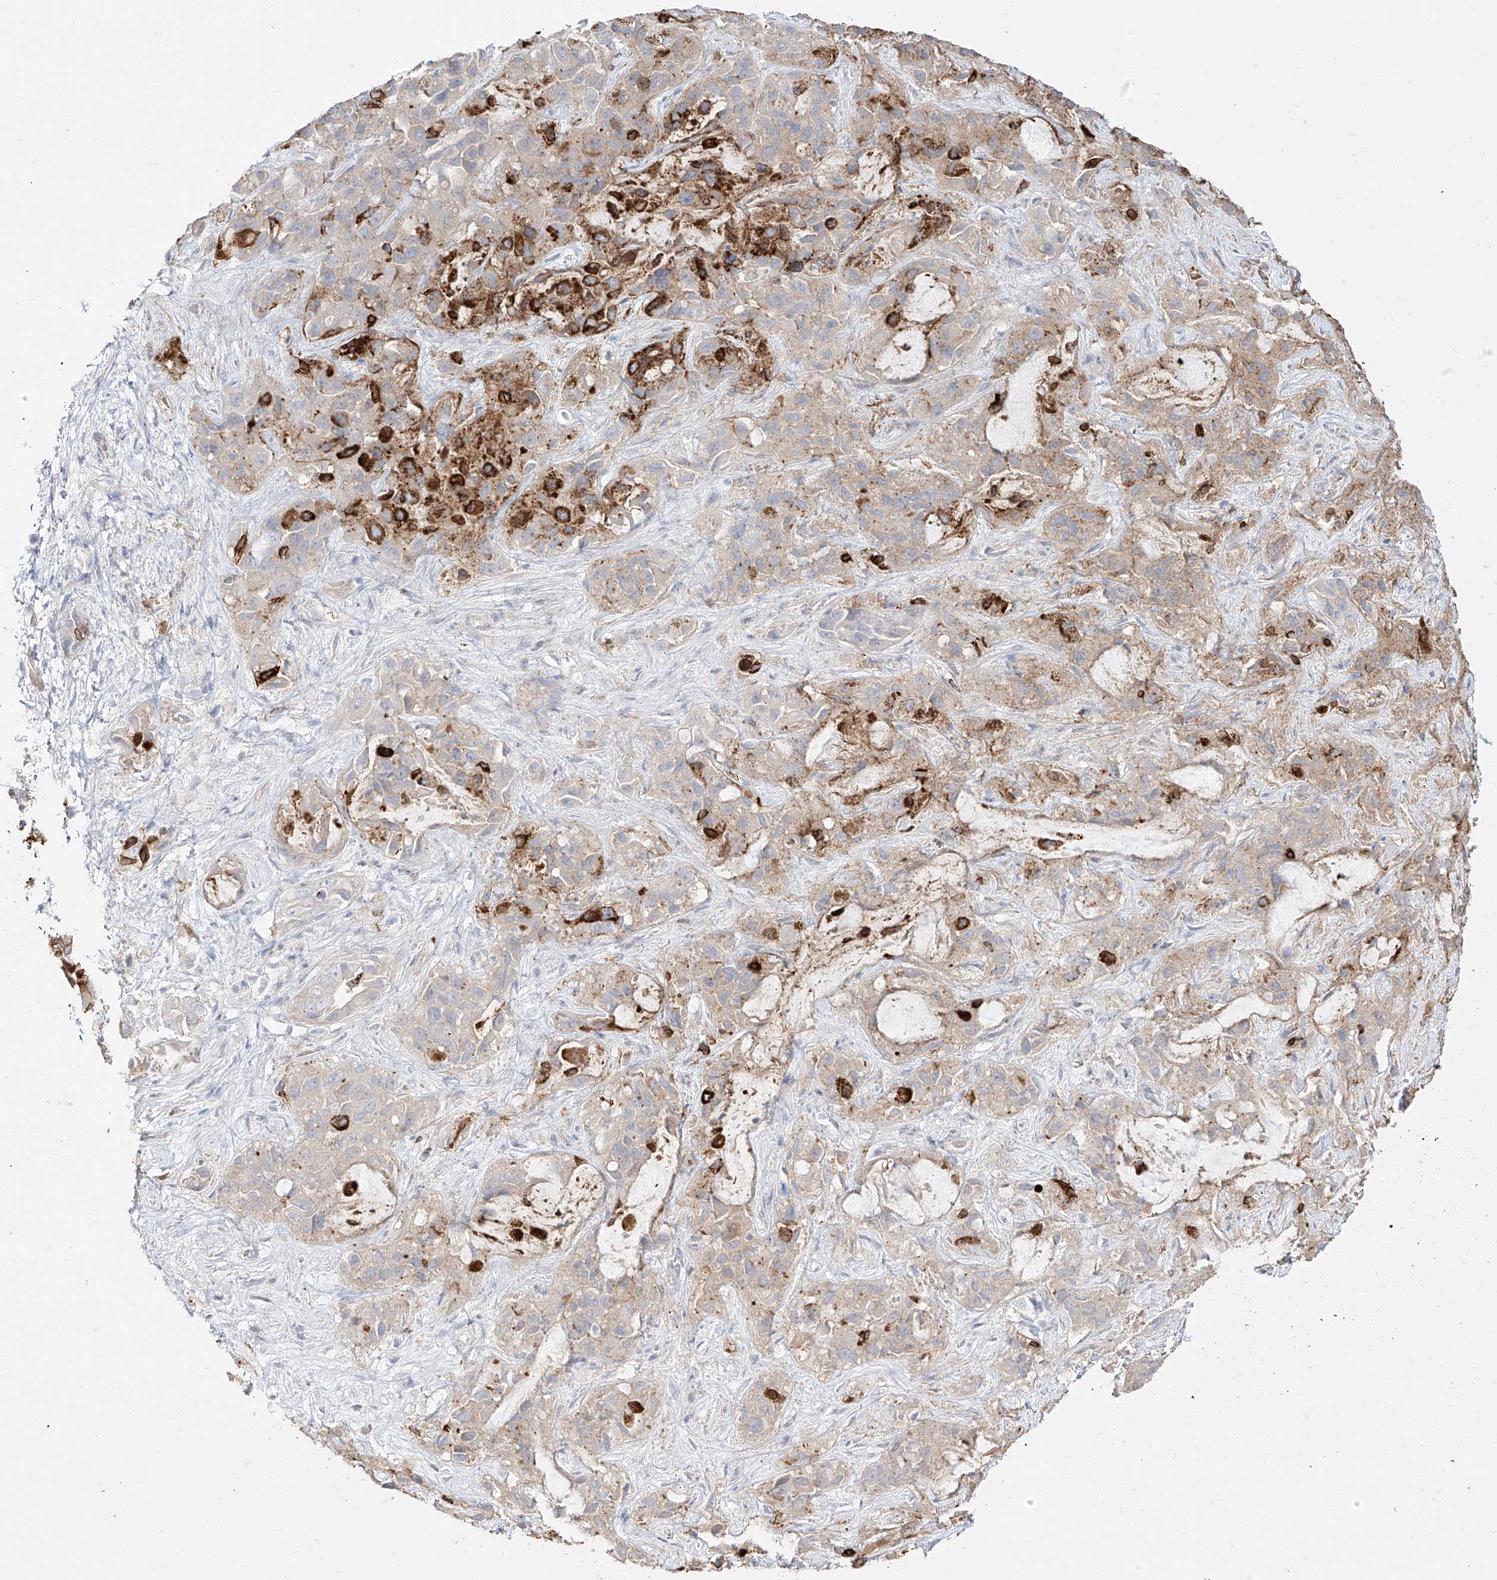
{"staining": {"intensity": "strong", "quantity": "<25%", "location": "cytoplasmic/membranous"}, "tissue": "liver cancer", "cell_type": "Tumor cells", "image_type": "cancer", "snomed": [{"axis": "morphology", "description": "Cholangiocarcinoma"}, {"axis": "topography", "description": "Liver"}], "caption": "Strong cytoplasmic/membranous expression for a protein is seen in approximately <25% of tumor cells of cholangiocarcinoma (liver) using IHC.", "gene": "ZGRF1", "patient": {"sex": "female", "age": 52}}